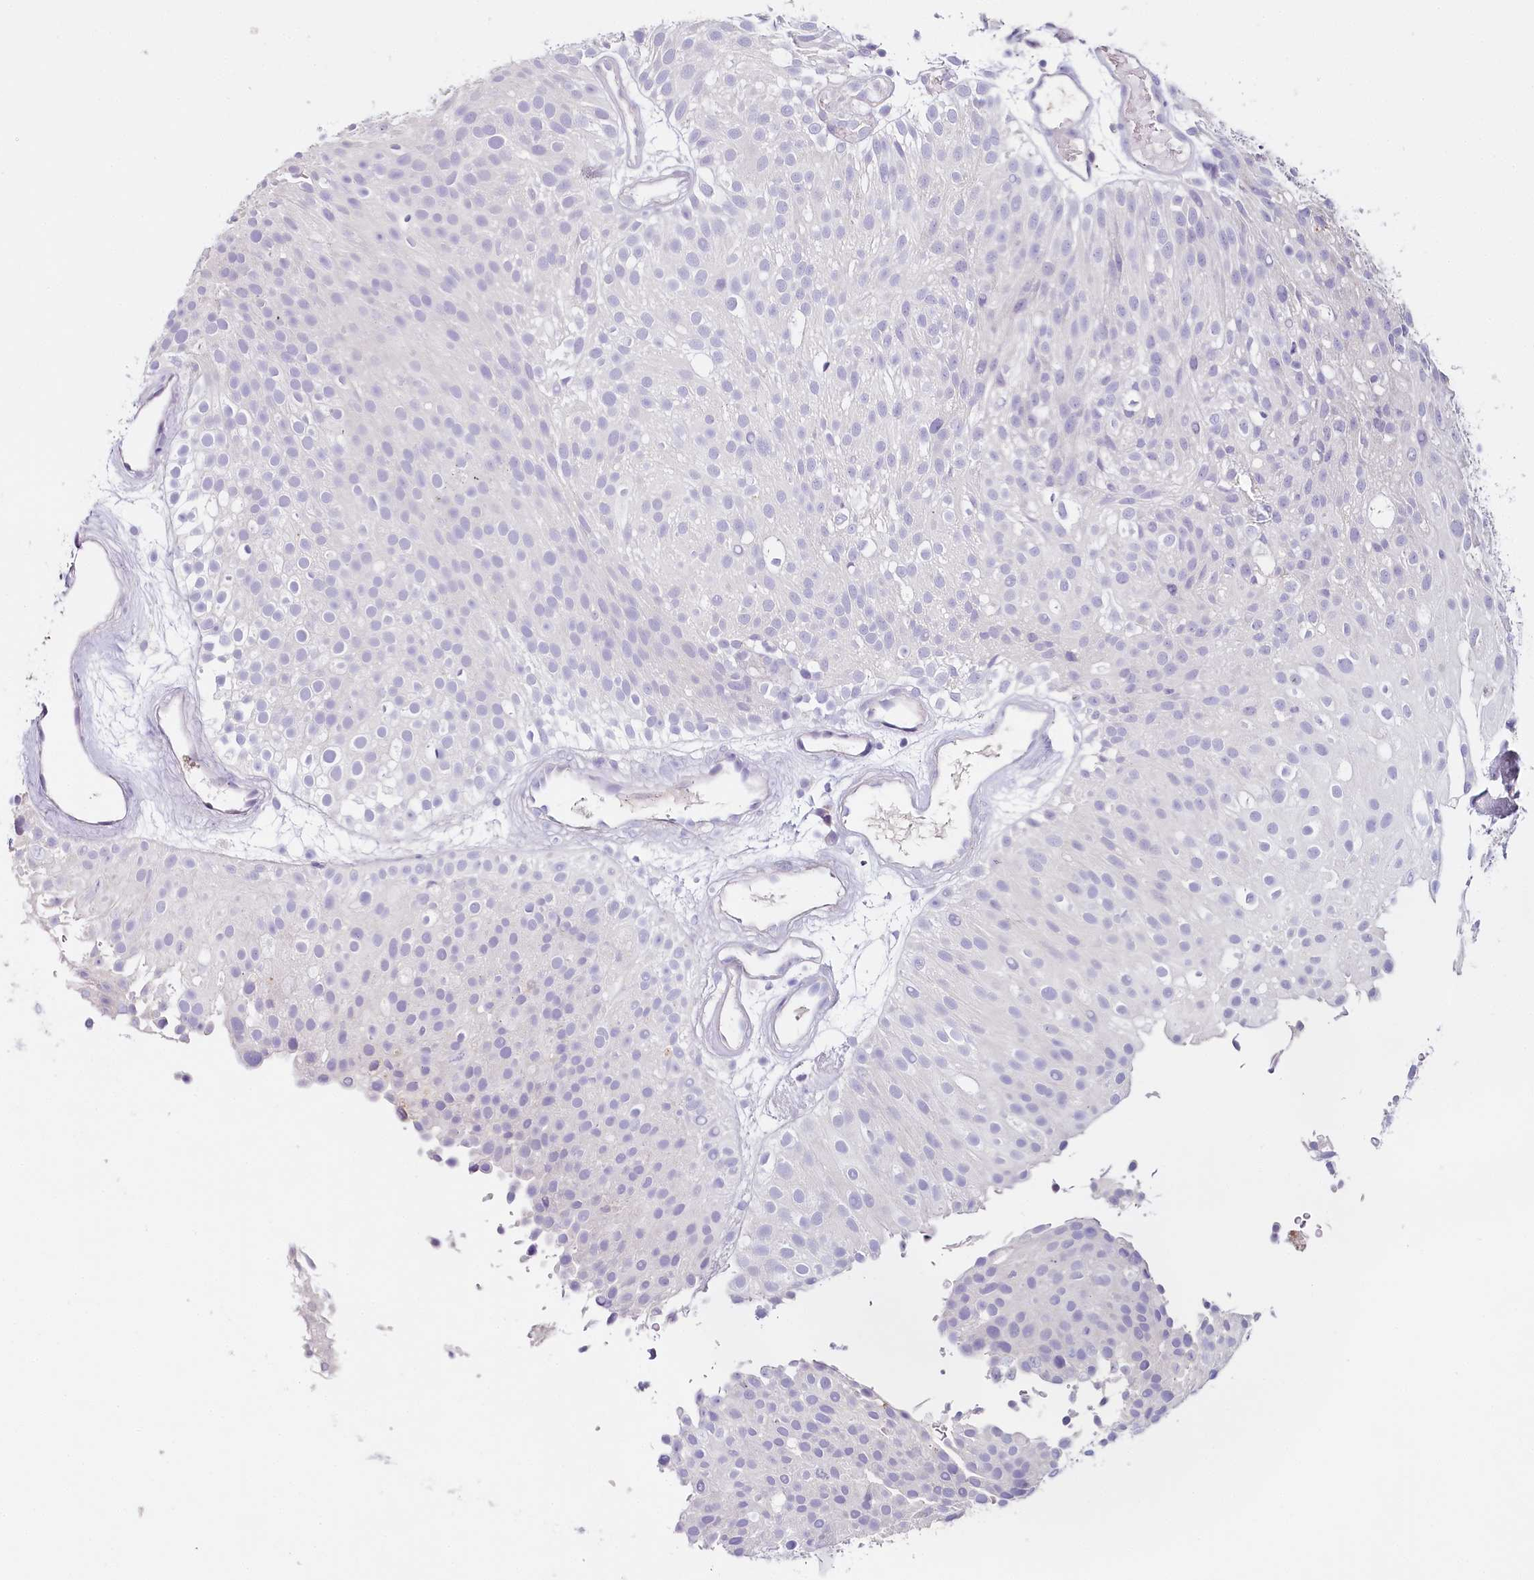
{"staining": {"intensity": "negative", "quantity": "none", "location": "none"}, "tissue": "urothelial cancer", "cell_type": "Tumor cells", "image_type": "cancer", "snomed": [{"axis": "morphology", "description": "Urothelial carcinoma, Low grade"}, {"axis": "topography", "description": "Urinary bladder"}], "caption": "This histopathology image is of urothelial carcinoma (low-grade) stained with immunohistochemistry to label a protein in brown with the nuclei are counter-stained blue. There is no positivity in tumor cells.", "gene": "HPD", "patient": {"sex": "male", "age": 78}}